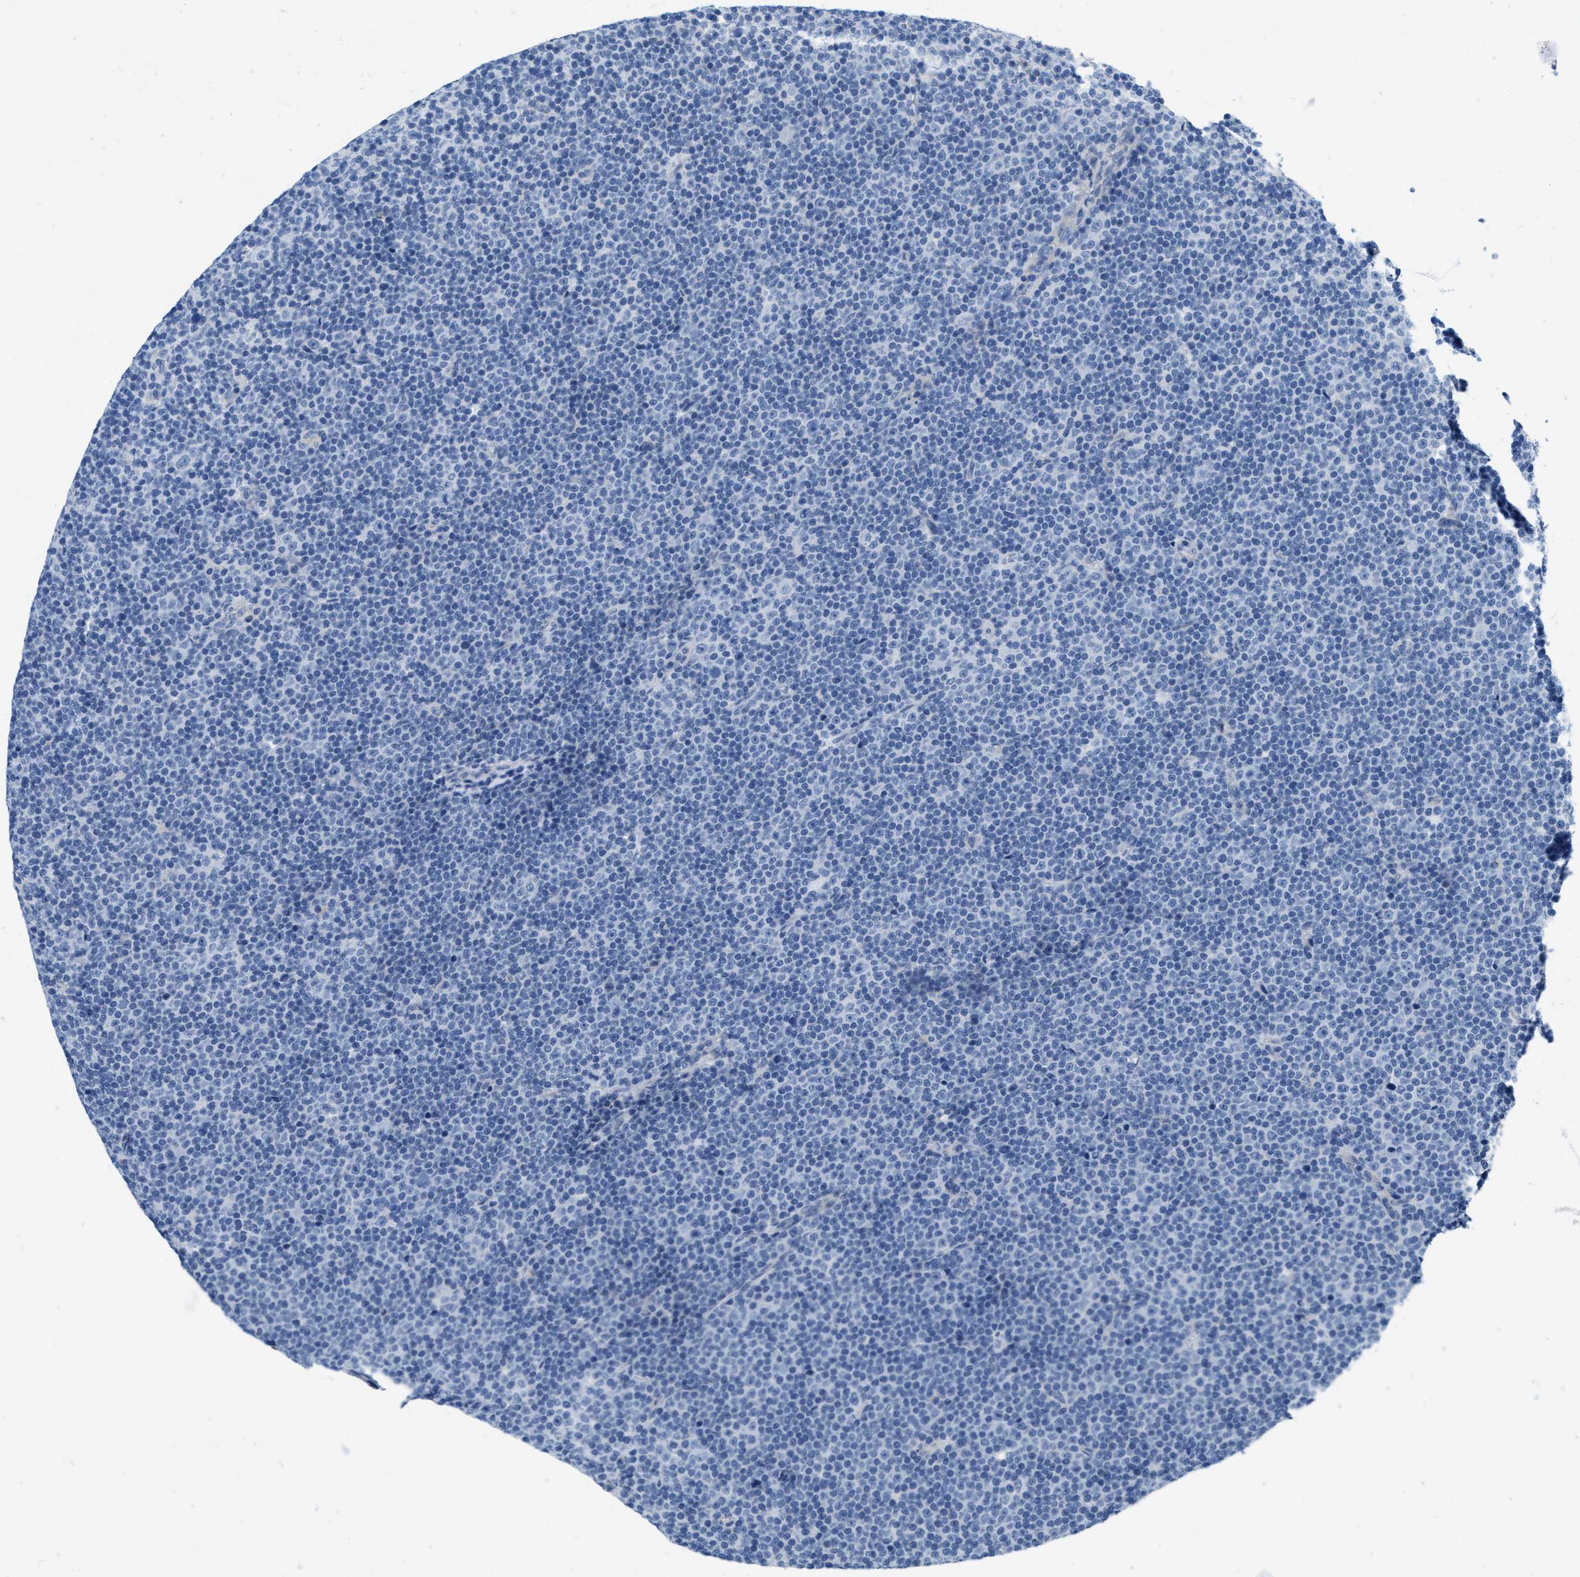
{"staining": {"intensity": "negative", "quantity": "none", "location": "none"}, "tissue": "lymphoma", "cell_type": "Tumor cells", "image_type": "cancer", "snomed": [{"axis": "morphology", "description": "Malignant lymphoma, non-Hodgkin's type, Low grade"}, {"axis": "topography", "description": "Lymph node"}], "caption": "This is an IHC histopathology image of malignant lymphoma, non-Hodgkin's type (low-grade). There is no expression in tumor cells.", "gene": "ABCB11", "patient": {"sex": "female", "age": 67}}